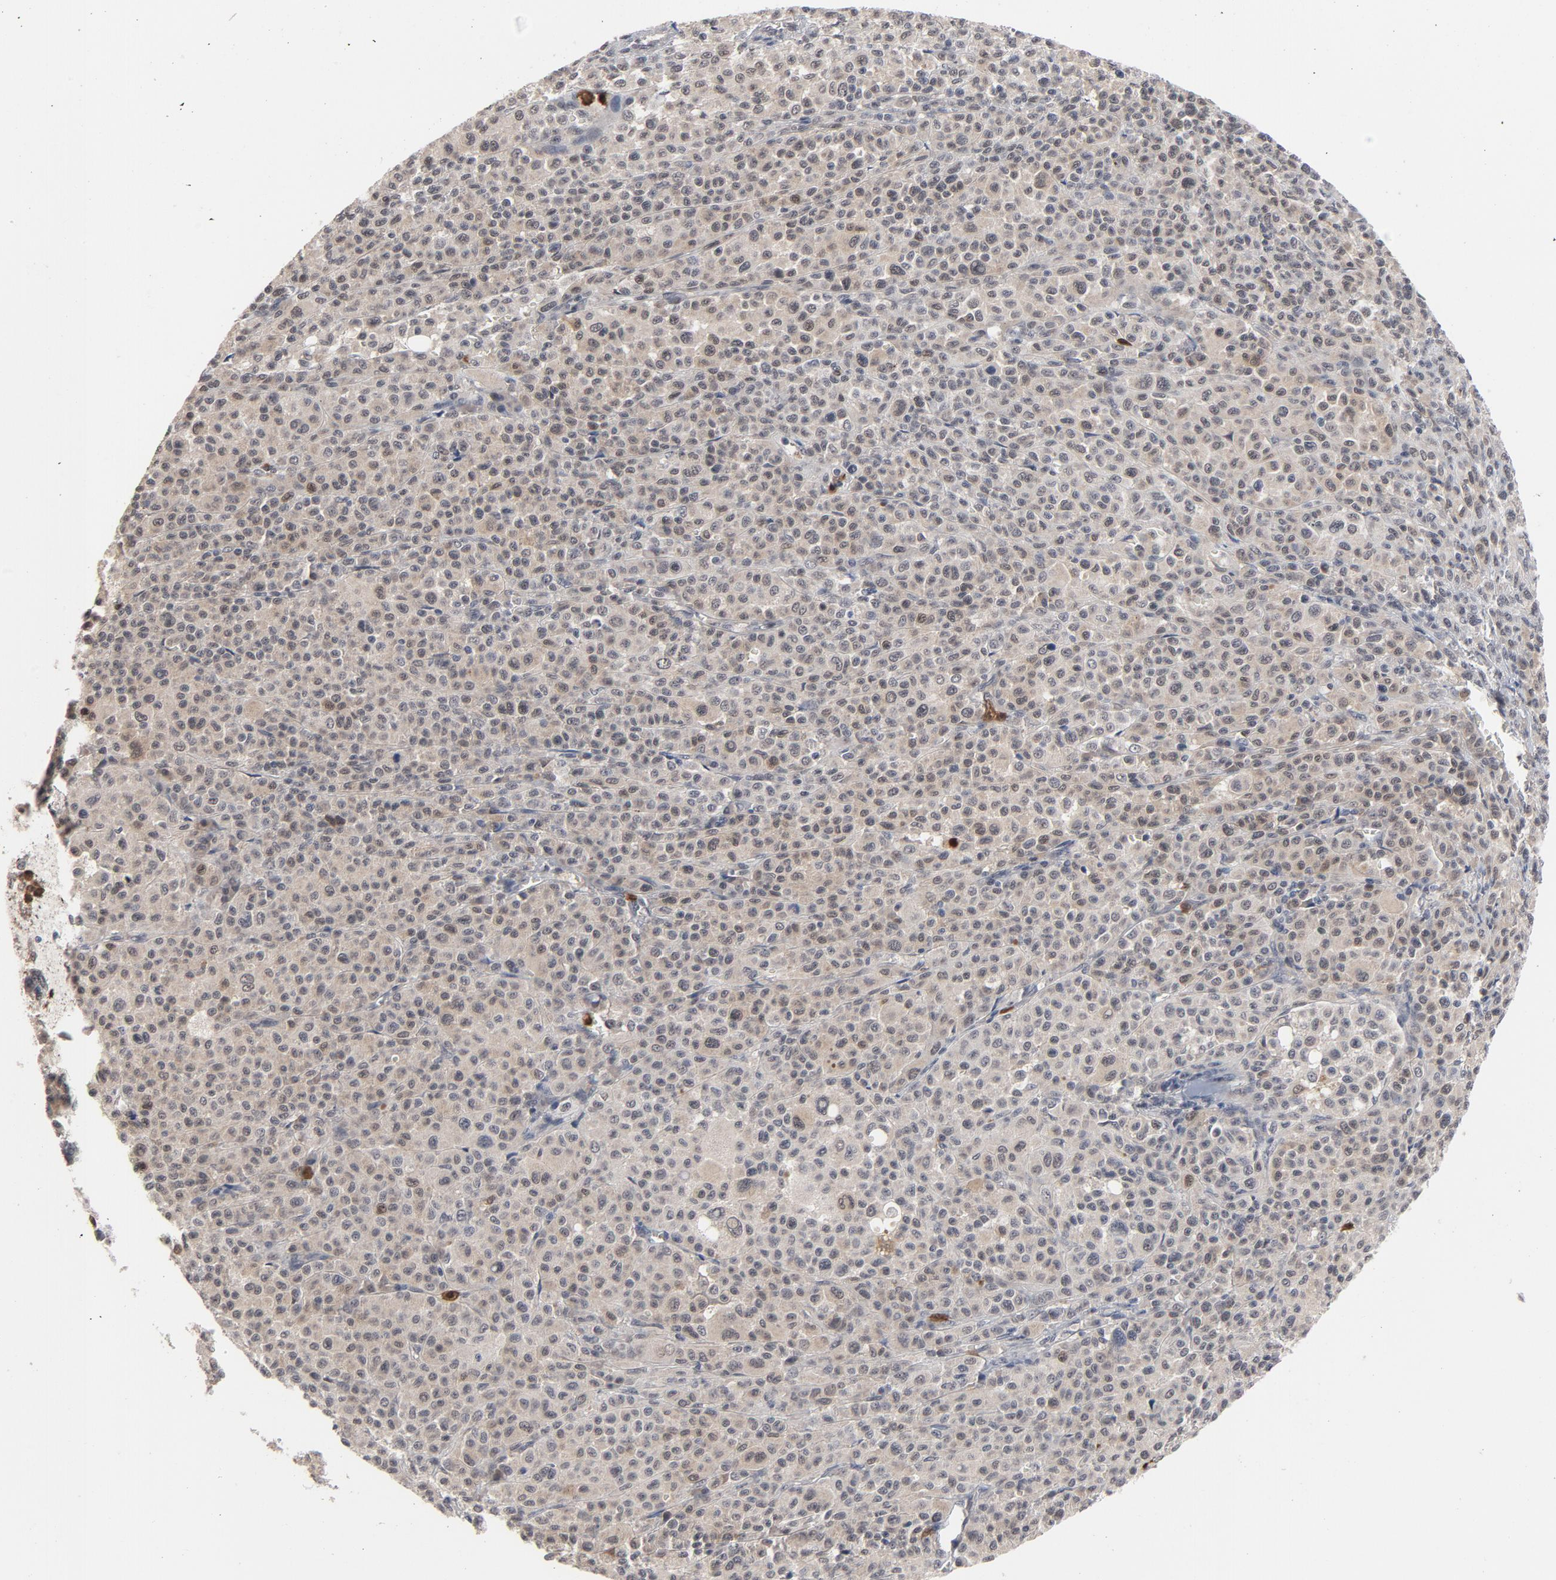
{"staining": {"intensity": "negative", "quantity": "none", "location": "none"}, "tissue": "melanoma", "cell_type": "Tumor cells", "image_type": "cancer", "snomed": [{"axis": "morphology", "description": "Malignant melanoma, Metastatic site"}, {"axis": "topography", "description": "Skin"}], "caption": "Immunohistochemical staining of malignant melanoma (metastatic site) exhibits no significant positivity in tumor cells.", "gene": "RTL5", "patient": {"sex": "female", "age": 74}}